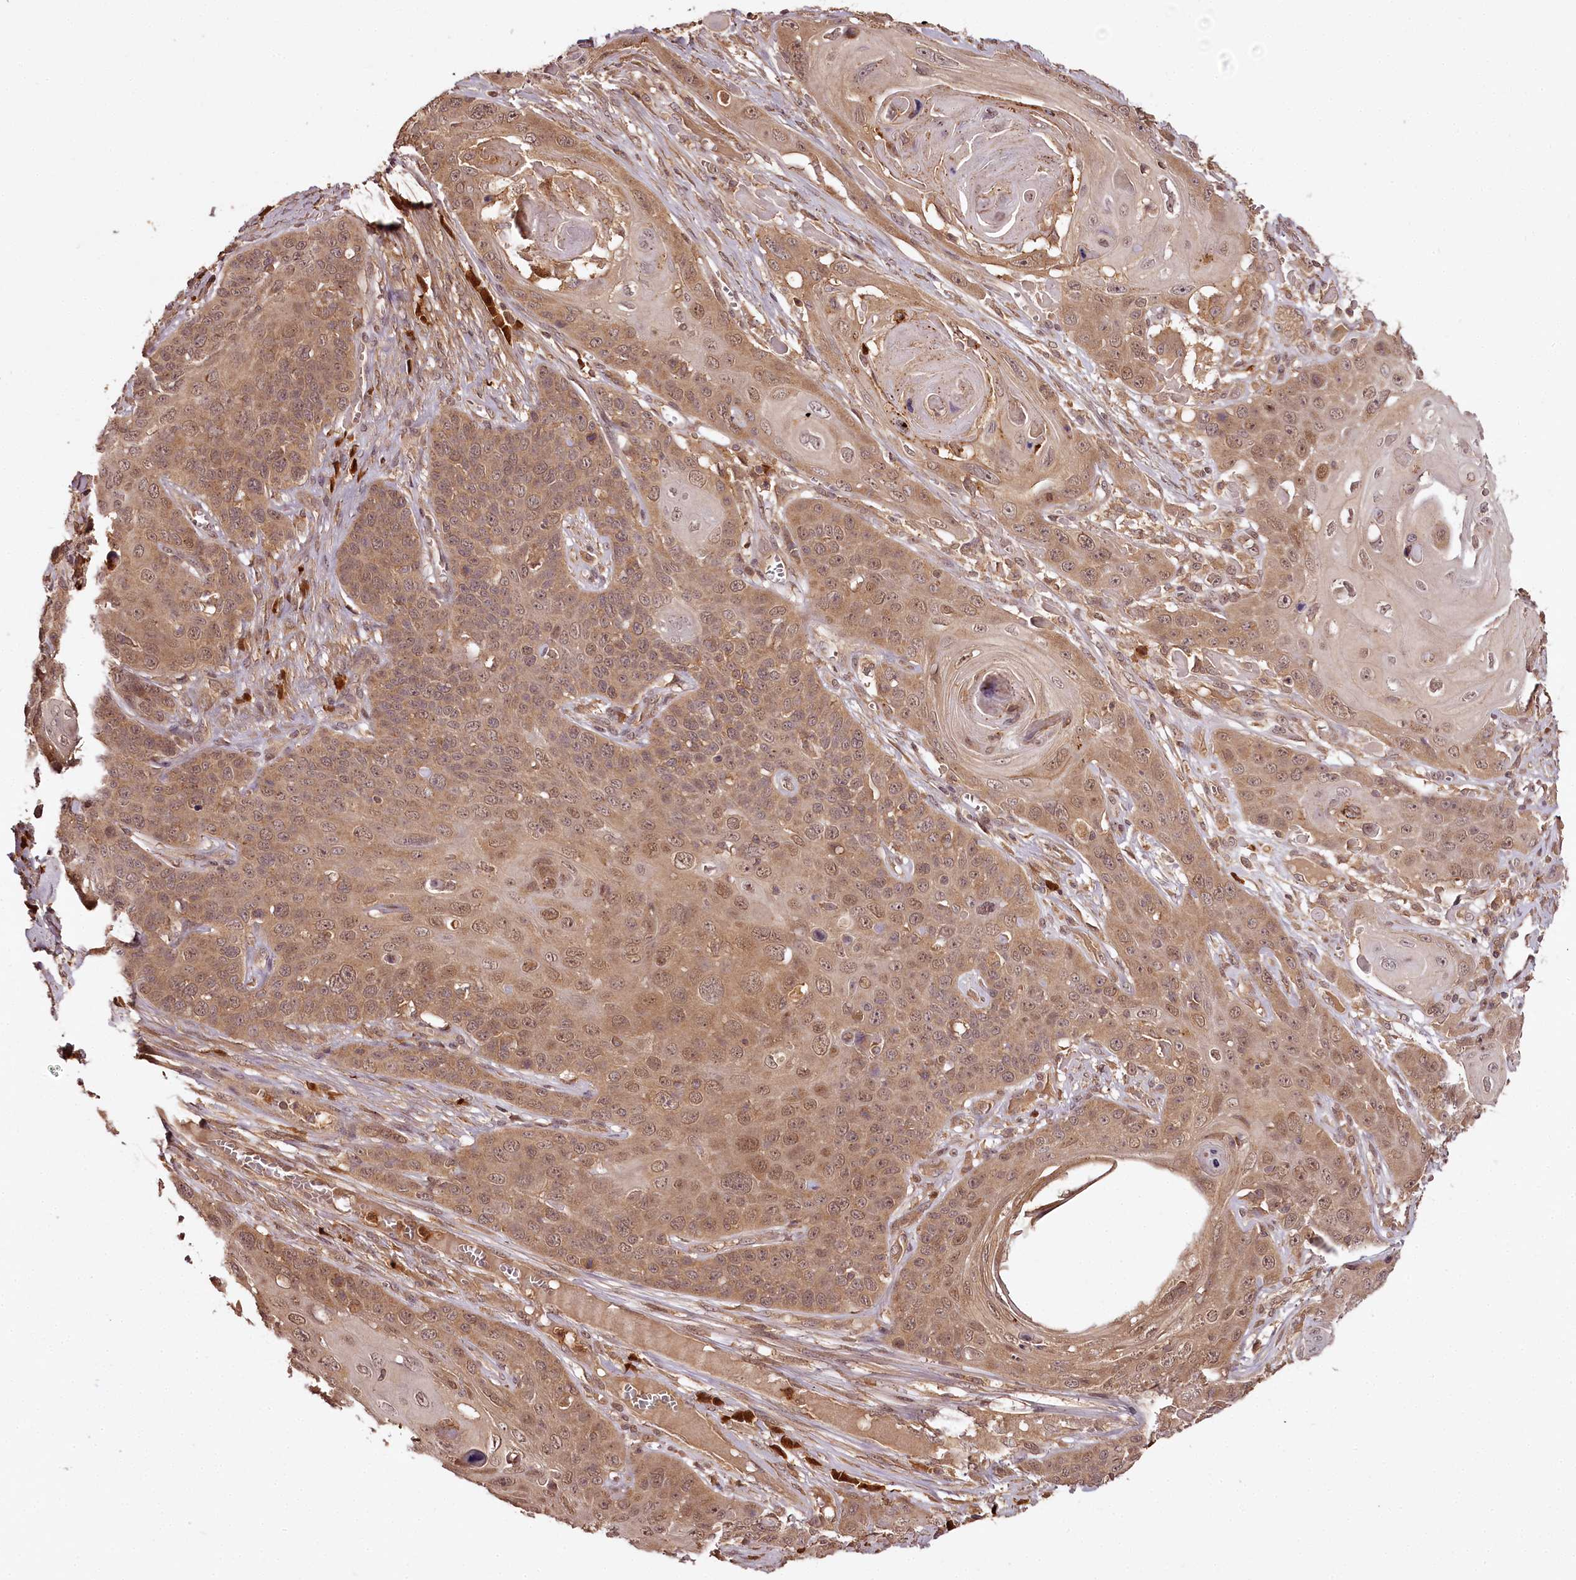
{"staining": {"intensity": "moderate", "quantity": ">75%", "location": "cytoplasmic/membranous,nuclear"}, "tissue": "skin cancer", "cell_type": "Tumor cells", "image_type": "cancer", "snomed": [{"axis": "morphology", "description": "Squamous cell carcinoma, NOS"}, {"axis": "topography", "description": "Skin"}], "caption": "Skin squamous cell carcinoma was stained to show a protein in brown. There is medium levels of moderate cytoplasmic/membranous and nuclear expression in about >75% of tumor cells.", "gene": "TTC12", "patient": {"sex": "male", "age": 55}}